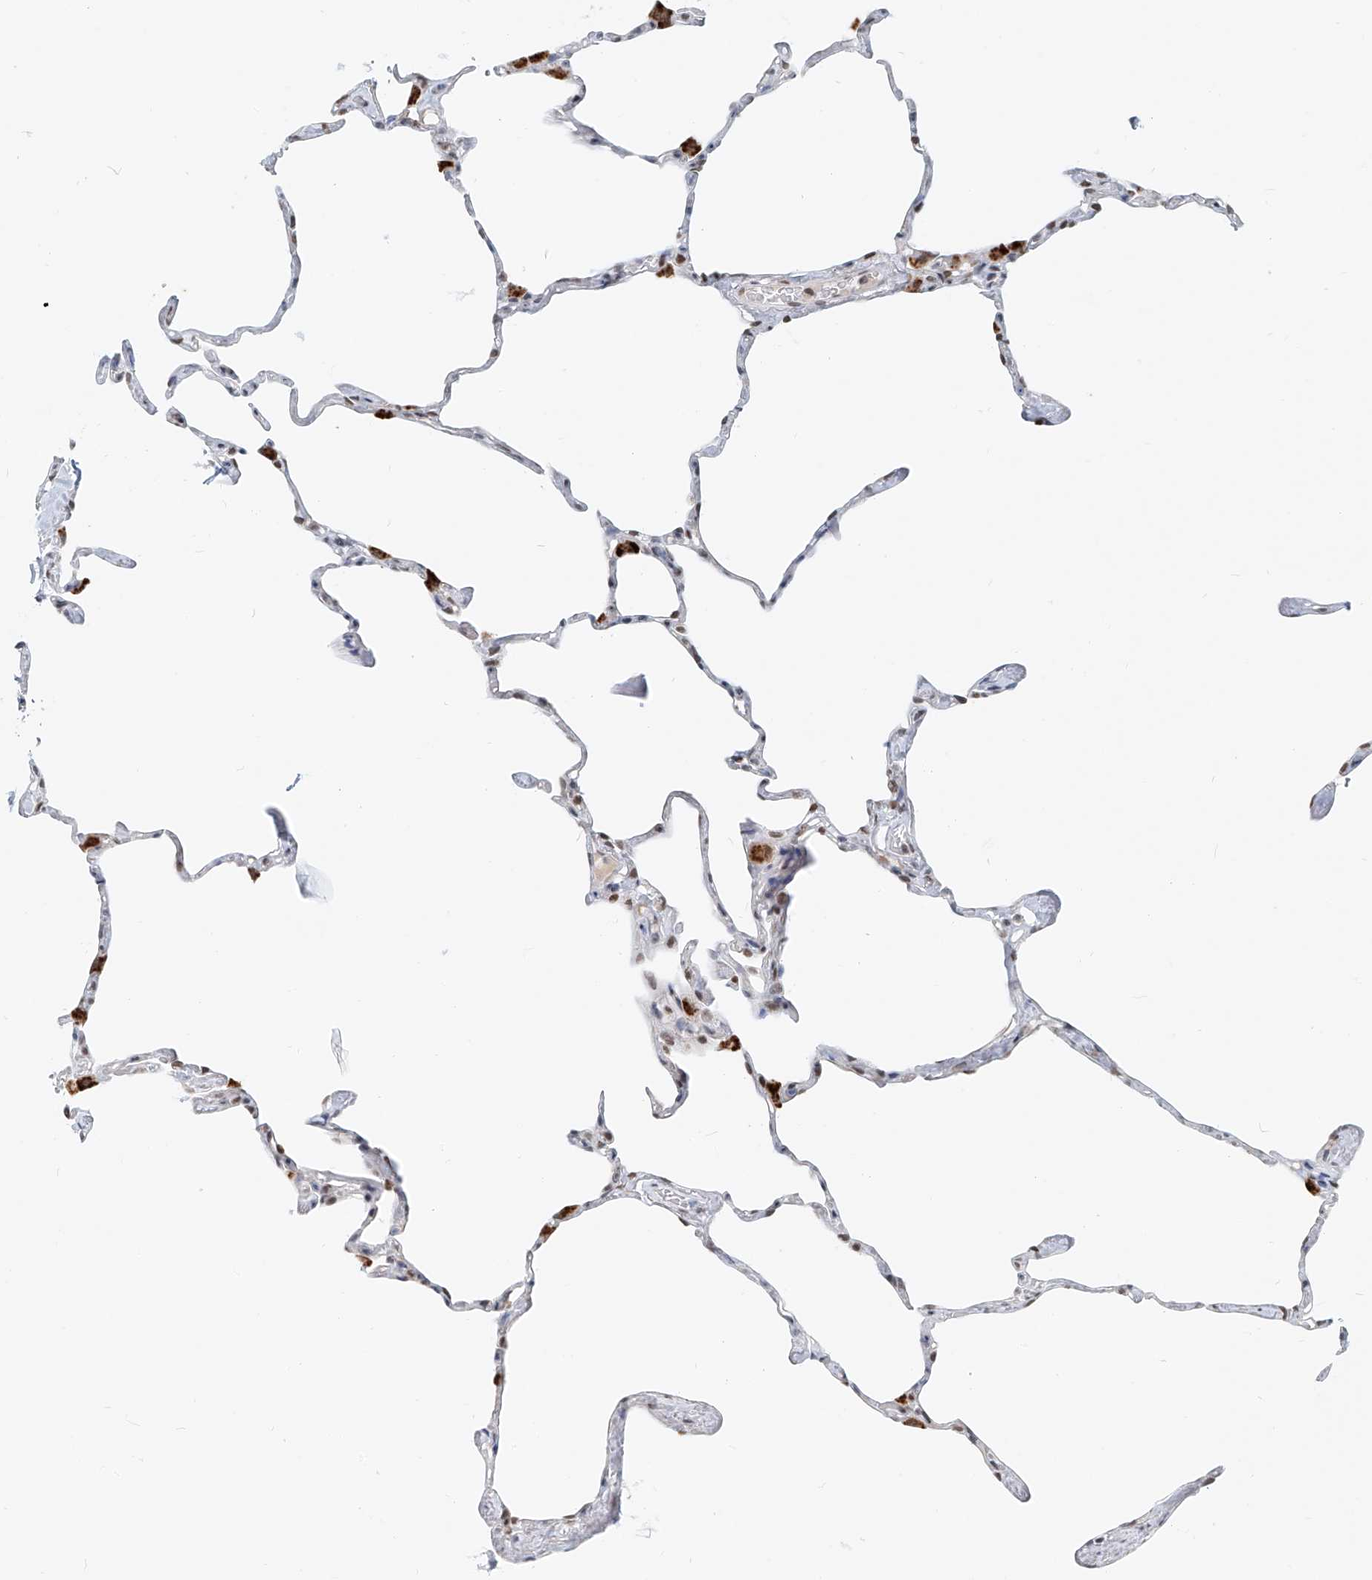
{"staining": {"intensity": "weak", "quantity": "<25%", "location": "nuclear"}, "tissue": "lung", "cell_type": "Alveolar cells", "image_type": "normal", "snomed": [{"axis": "morphology", "description": "Normal tissue, NOS"}, {"axis": "topography", "description": "Lung"}], "caption": "The photomicrograph demonstrates no staining of alveolar cells in normal lung. (Immunohistochemistry (ihc), brightfield microscopy, high magnification).", "gene": "SASH1", "patient": {"sex": "male", "age": 65}}